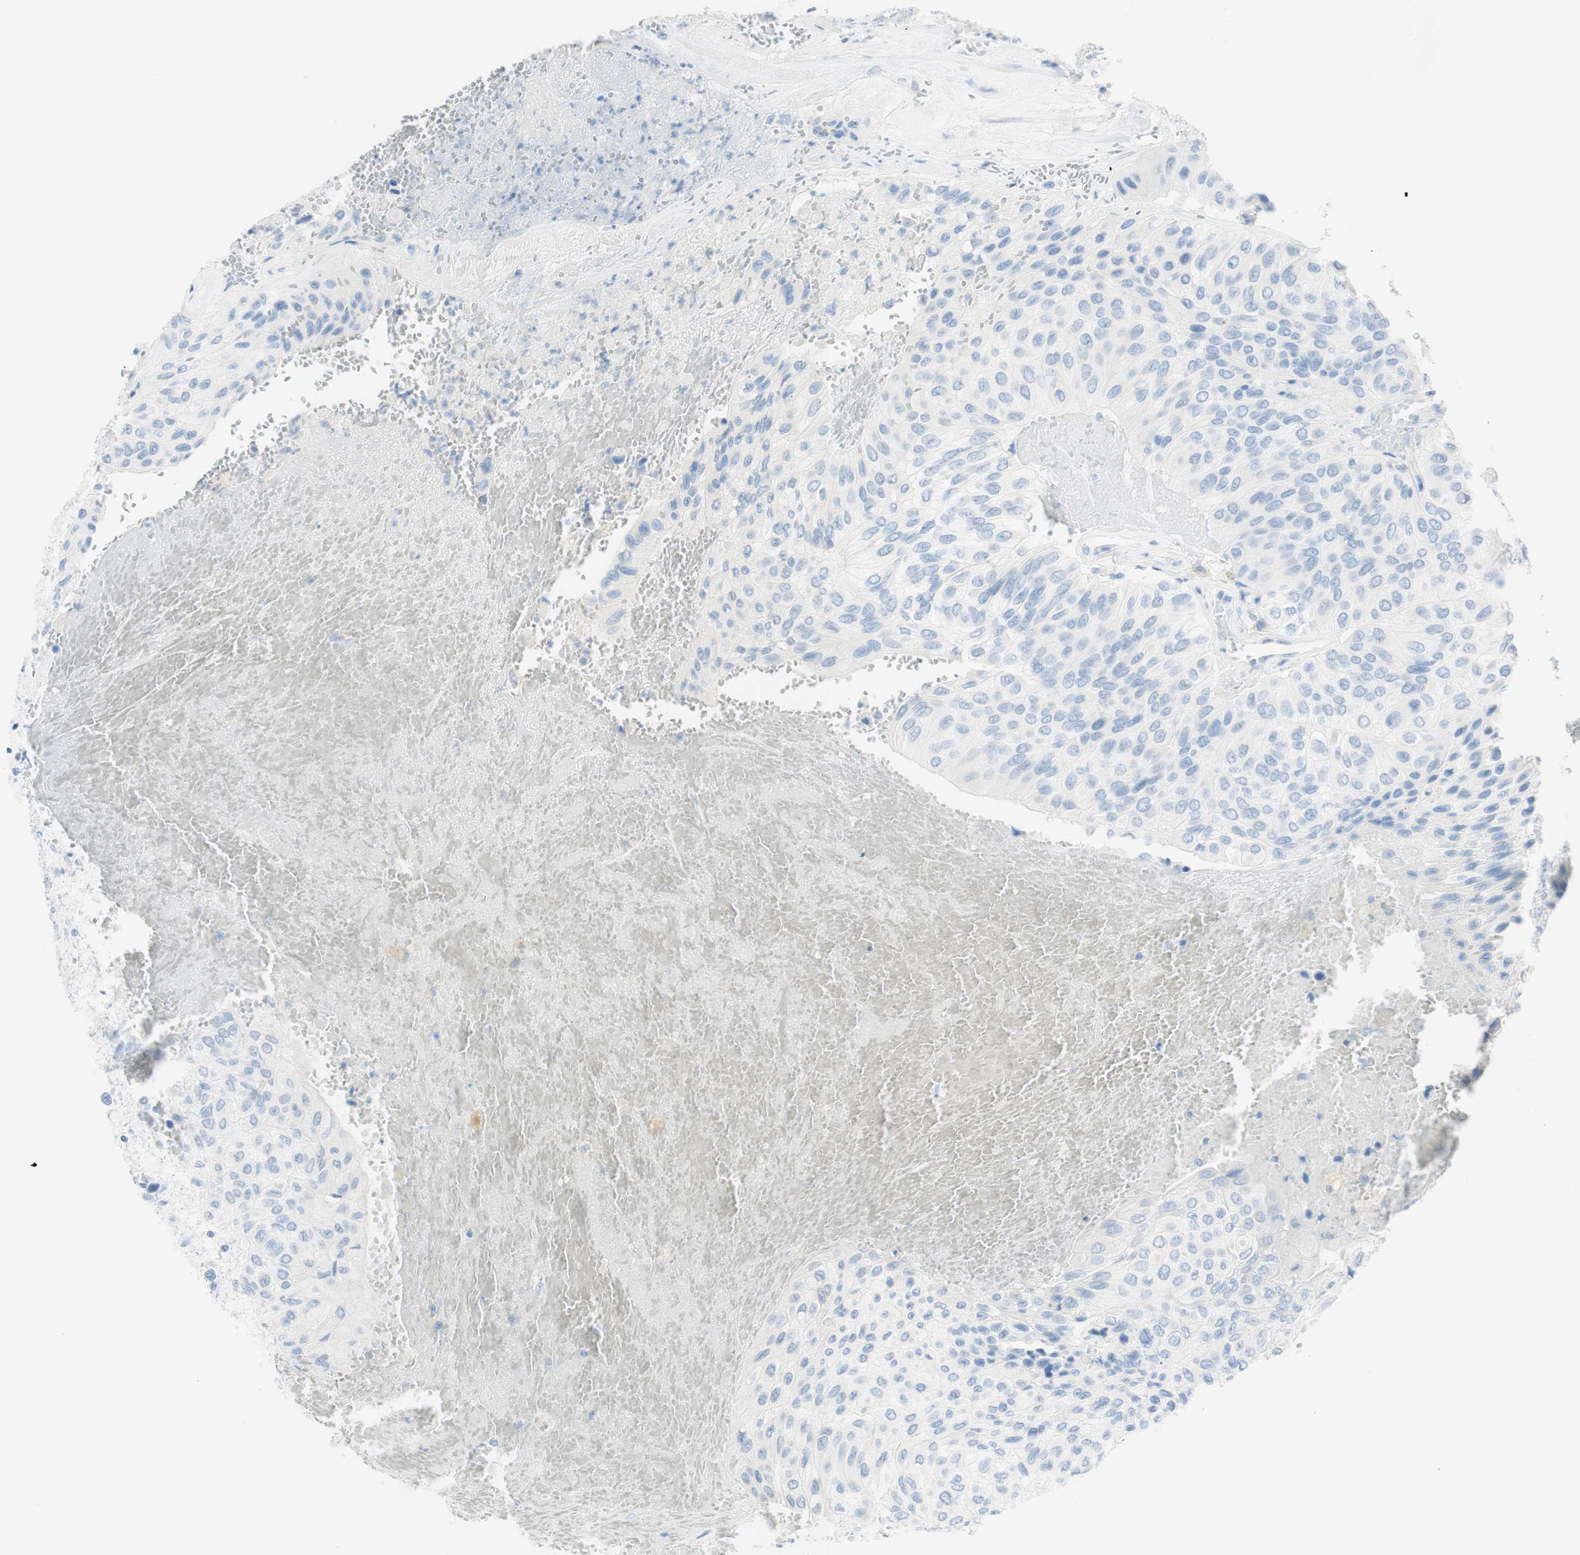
{"staining": {"intensity": "negative", "quantity": "none", "location": "none"}, "tissue": "urothelial cancer", "cell_type": "Tumor cells", "image_type": "cancer", "snomed": [{"axis": "morphology", "description": "Urothelial carcinoma, High grade"}, {"axis": "topography", "description": "Urinary bladder"}], "caption": "This is an immunohistochemistry image of human urothelial cancer. There is no staining in tumor cells.", "gene": "TPO", "patient": {"sex": "male", "age": 66}}